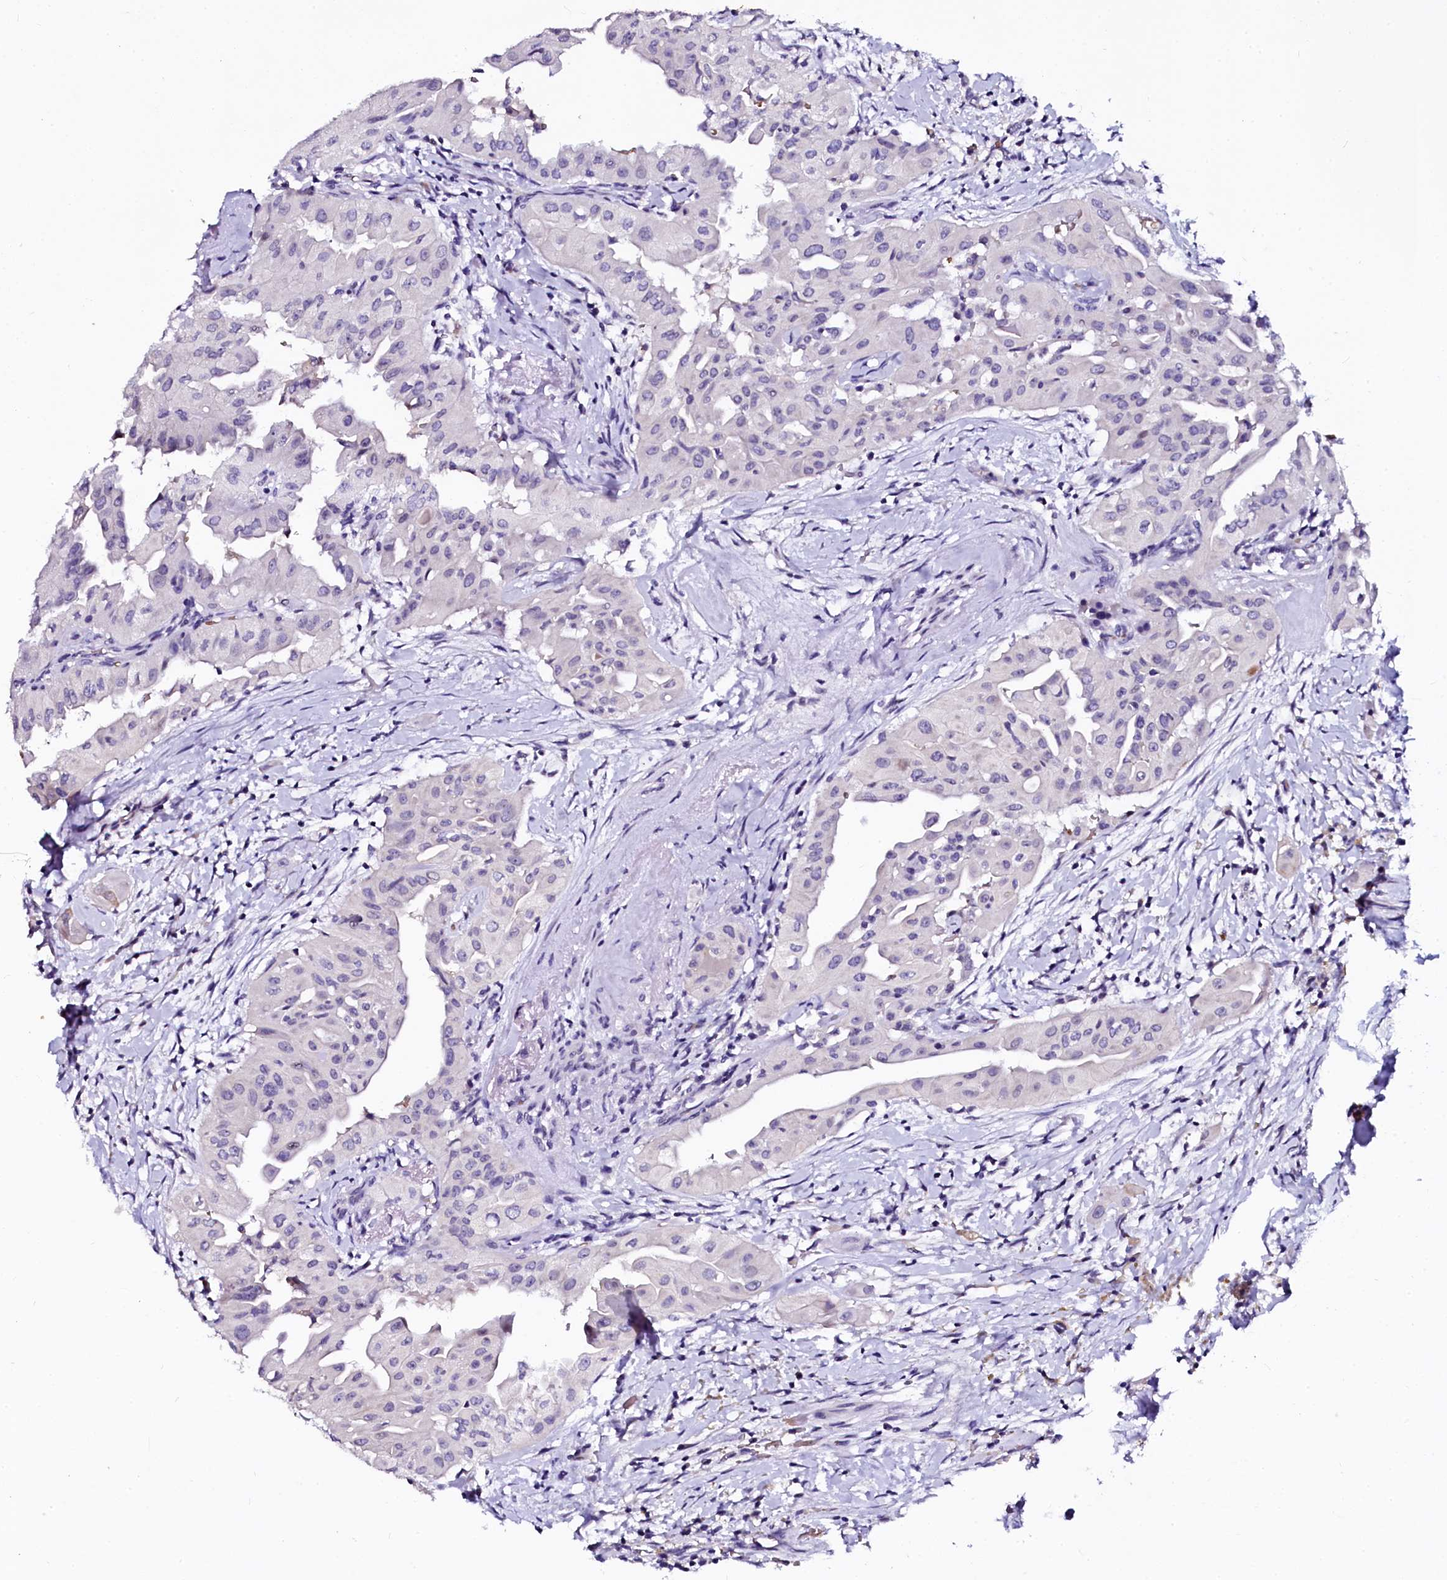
{"staining": {"intensity": "negative", "quantity": "none", "location": "none"}, "tissue": "thyroid cancer", "cell_type": "Tumor cells", "image_type": "cancer", "snomed": [{"axis": "morphology", "description": "Papillary adenocarcinoma, NOS"}, {"axis": "topography", "description": "Thyroid gland"}], "caption": "IHC photomicrograph of neoplastic tissue: thyroid cancer stained with DAB (3,3'-diaminobenzidine) exhibits no significant protein positivity in tumor cells.", "gene": "CTDSPL2", "patient": {"sex": "female", "age": 59}}